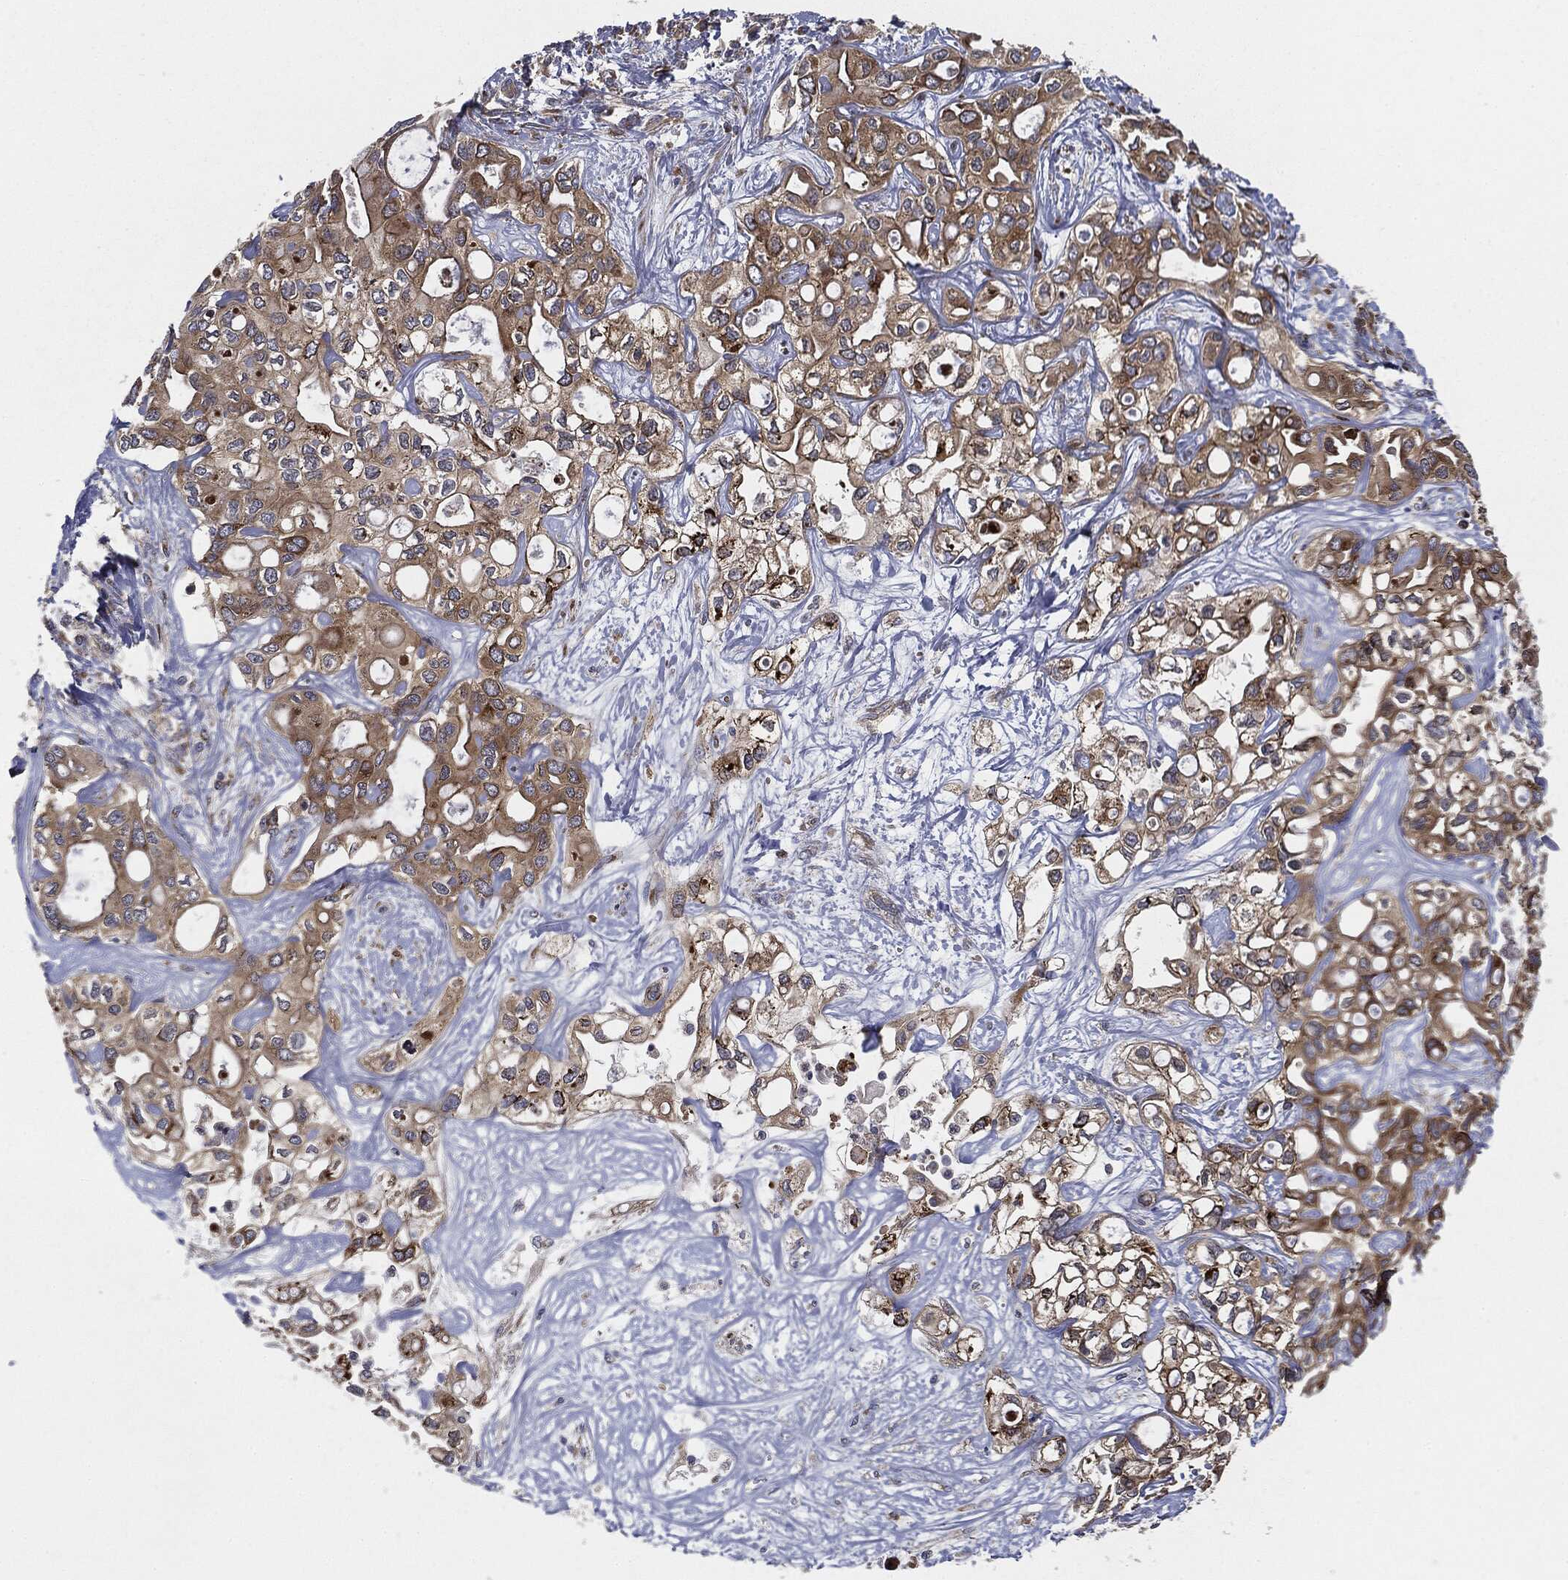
{"staining": {"intensity": "moderate", "quantity": ">75%", "location": "cytoplasmic/membranous"}, "tissue": "liver cancer", "cell_type": "Tumor cells", "image_type": "cancer", "snomed": [{"axis": "morphology", "description": "Cholangiocarcinoma"}, {"axis": "topography", "description": "Liver"}], "caption": "This image shows immunohistochemistry (IHC) staining of liver cancer (cholangiocarcinoma), with medium moderate cytoplasmic/membranous positivity in approximately >75% of tumor cells.", "gene": "EIF2AK2", "patient": {"sex": "female", "age": 64}}